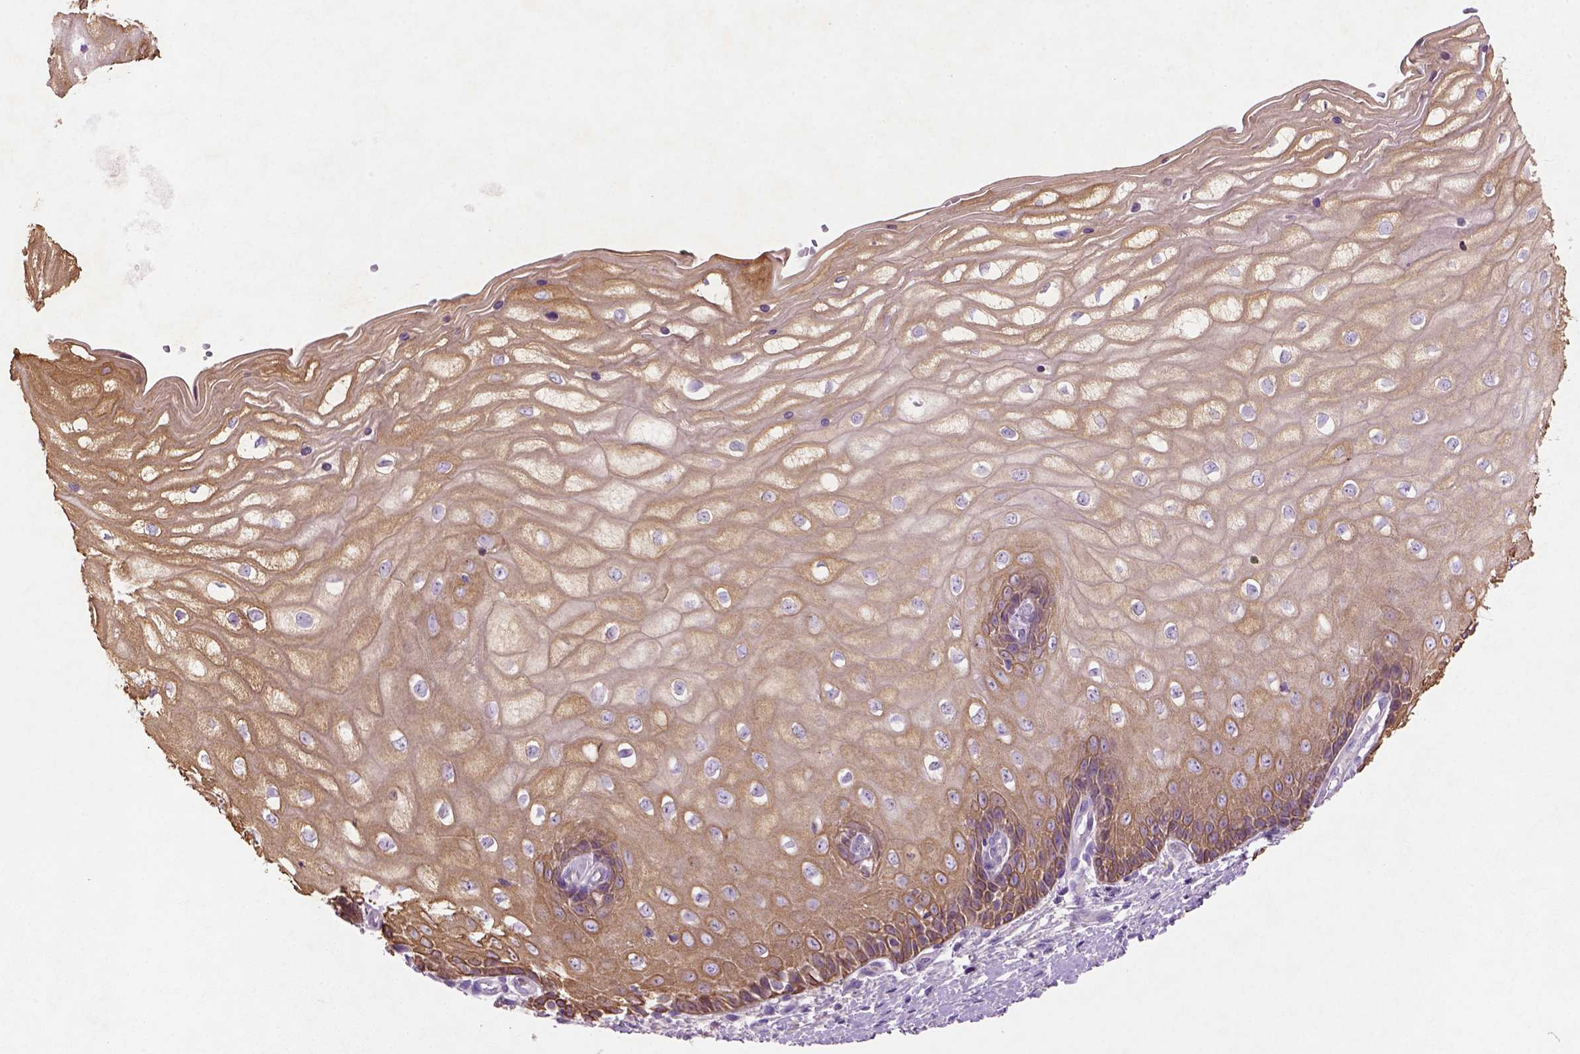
{"staining": {"intensity": "strong", "quantity": "<25%", "location": "cytoplasmic/membranous"}, "tissue": "cervix", "cell_type": "Glandular cells", "image_type": "normal", "snomed": [{"axis": "morphology", "description": "Normal tissue, NOS"}, {"axis": "topography", "description": "Cervix"}], "caption": "About <25% of glandular cells in normal cervix exhibit strong cytoplasmic/membranous protein staining as visualized by brown immunohistochemical staining.", "gene": "NUDT2", "patient": {"sex": "female", "age": 37}}